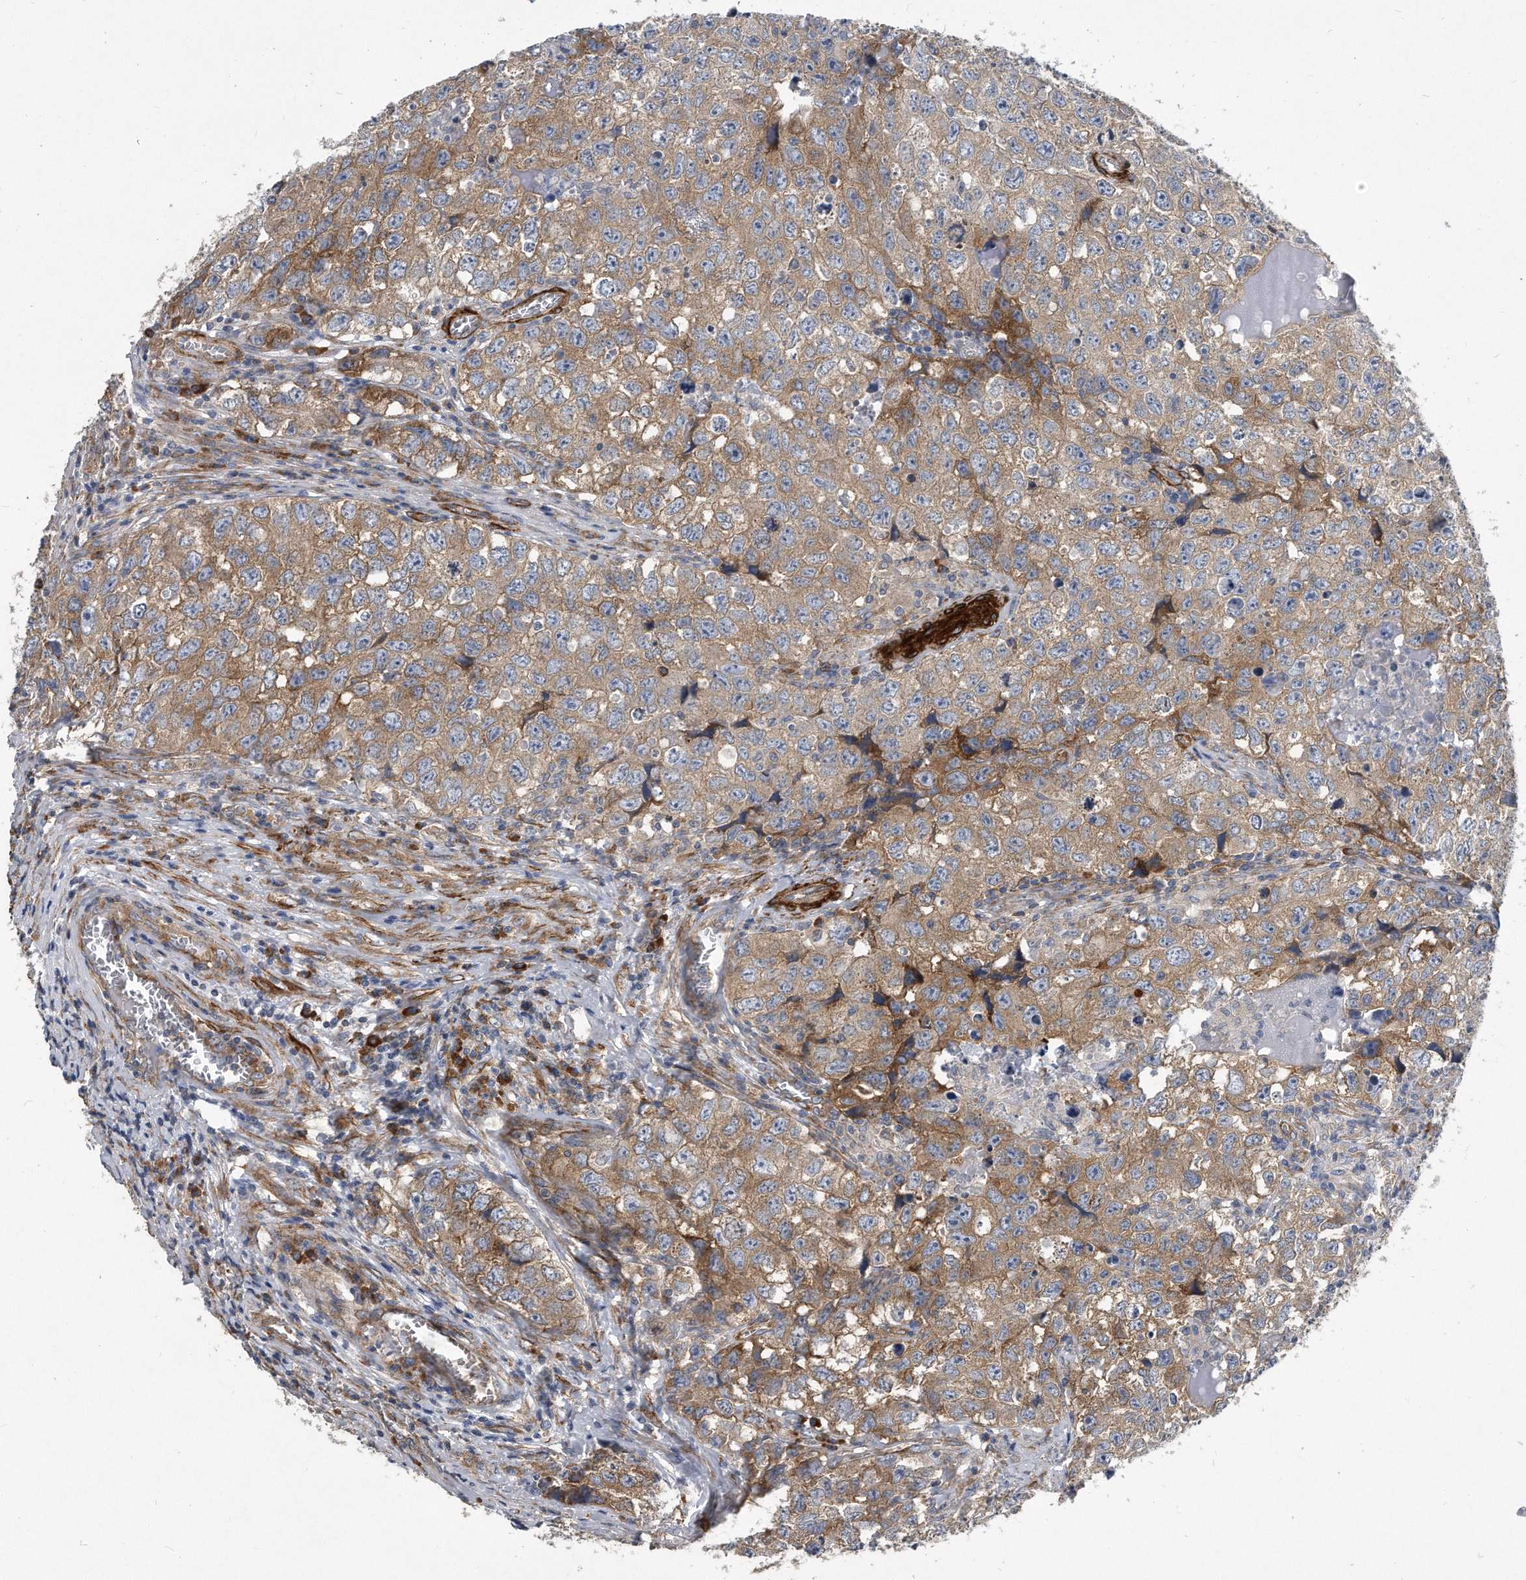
{"staining": {"intensity": "moderate", "quantity": ">75%", "location": "cytoplasmic/membranous"}, "tissue": "testis cancer", "cell_type": "Tumor cells", "image_type": "cancer", "snomed": [{"axis": "morphology", "description": "Seminoma, NOS"}, {"axis": "morphology", "description": "Carcinoma, Embryonal, NOS"}, {"axis": "topography", "description": "Testis"}], "caption": "Protein staining of testis embryonal carcinoma tissue reveals moderate cytoplasmic/membranous expression in approximately >75% of tumor cells.", "gene": "EIF2B4", "patient": {"sex": "male", "age": 43}}